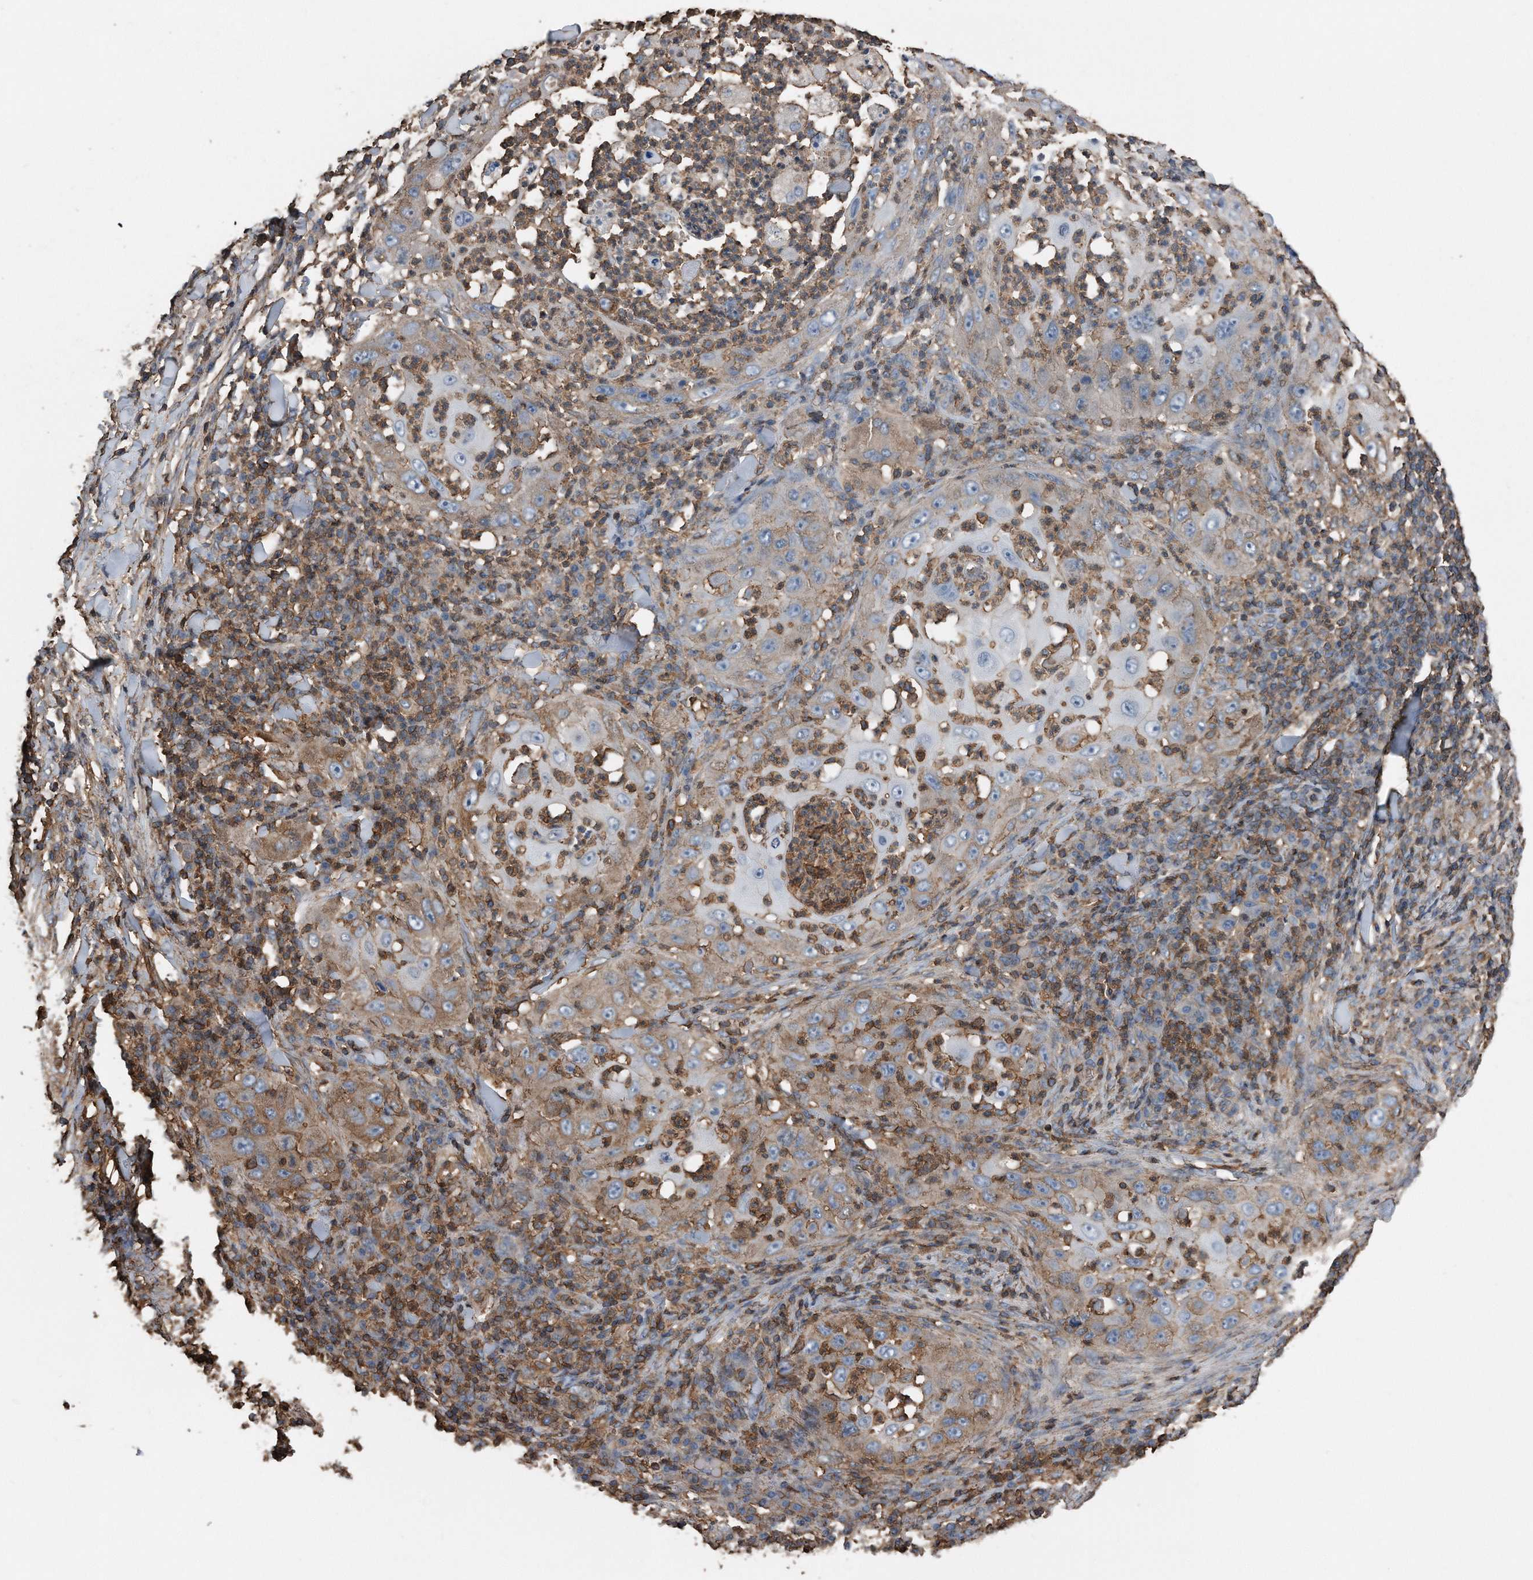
{"staining": {"intensity": "moderate", "quantity": ">75%", "location": "cytoplasmic/membranous"}, "tissue": "skin cancer", "cell_type": "Tumor cells", "image_type": "cancer", "snomed": [{"axis": "morphology", "description": "Squamous cell carcinoma, NOS"}, {"axis": "topography", "description": "Skin"}], "caption": "Tumor cells demonstrate moderate cytoplasmic/membranous positivity in about >75% of cells in skin cancer (squamous cell carcinoma).", "gene": "RSPO3", "patient": {"sex": "female", "age": 44}}